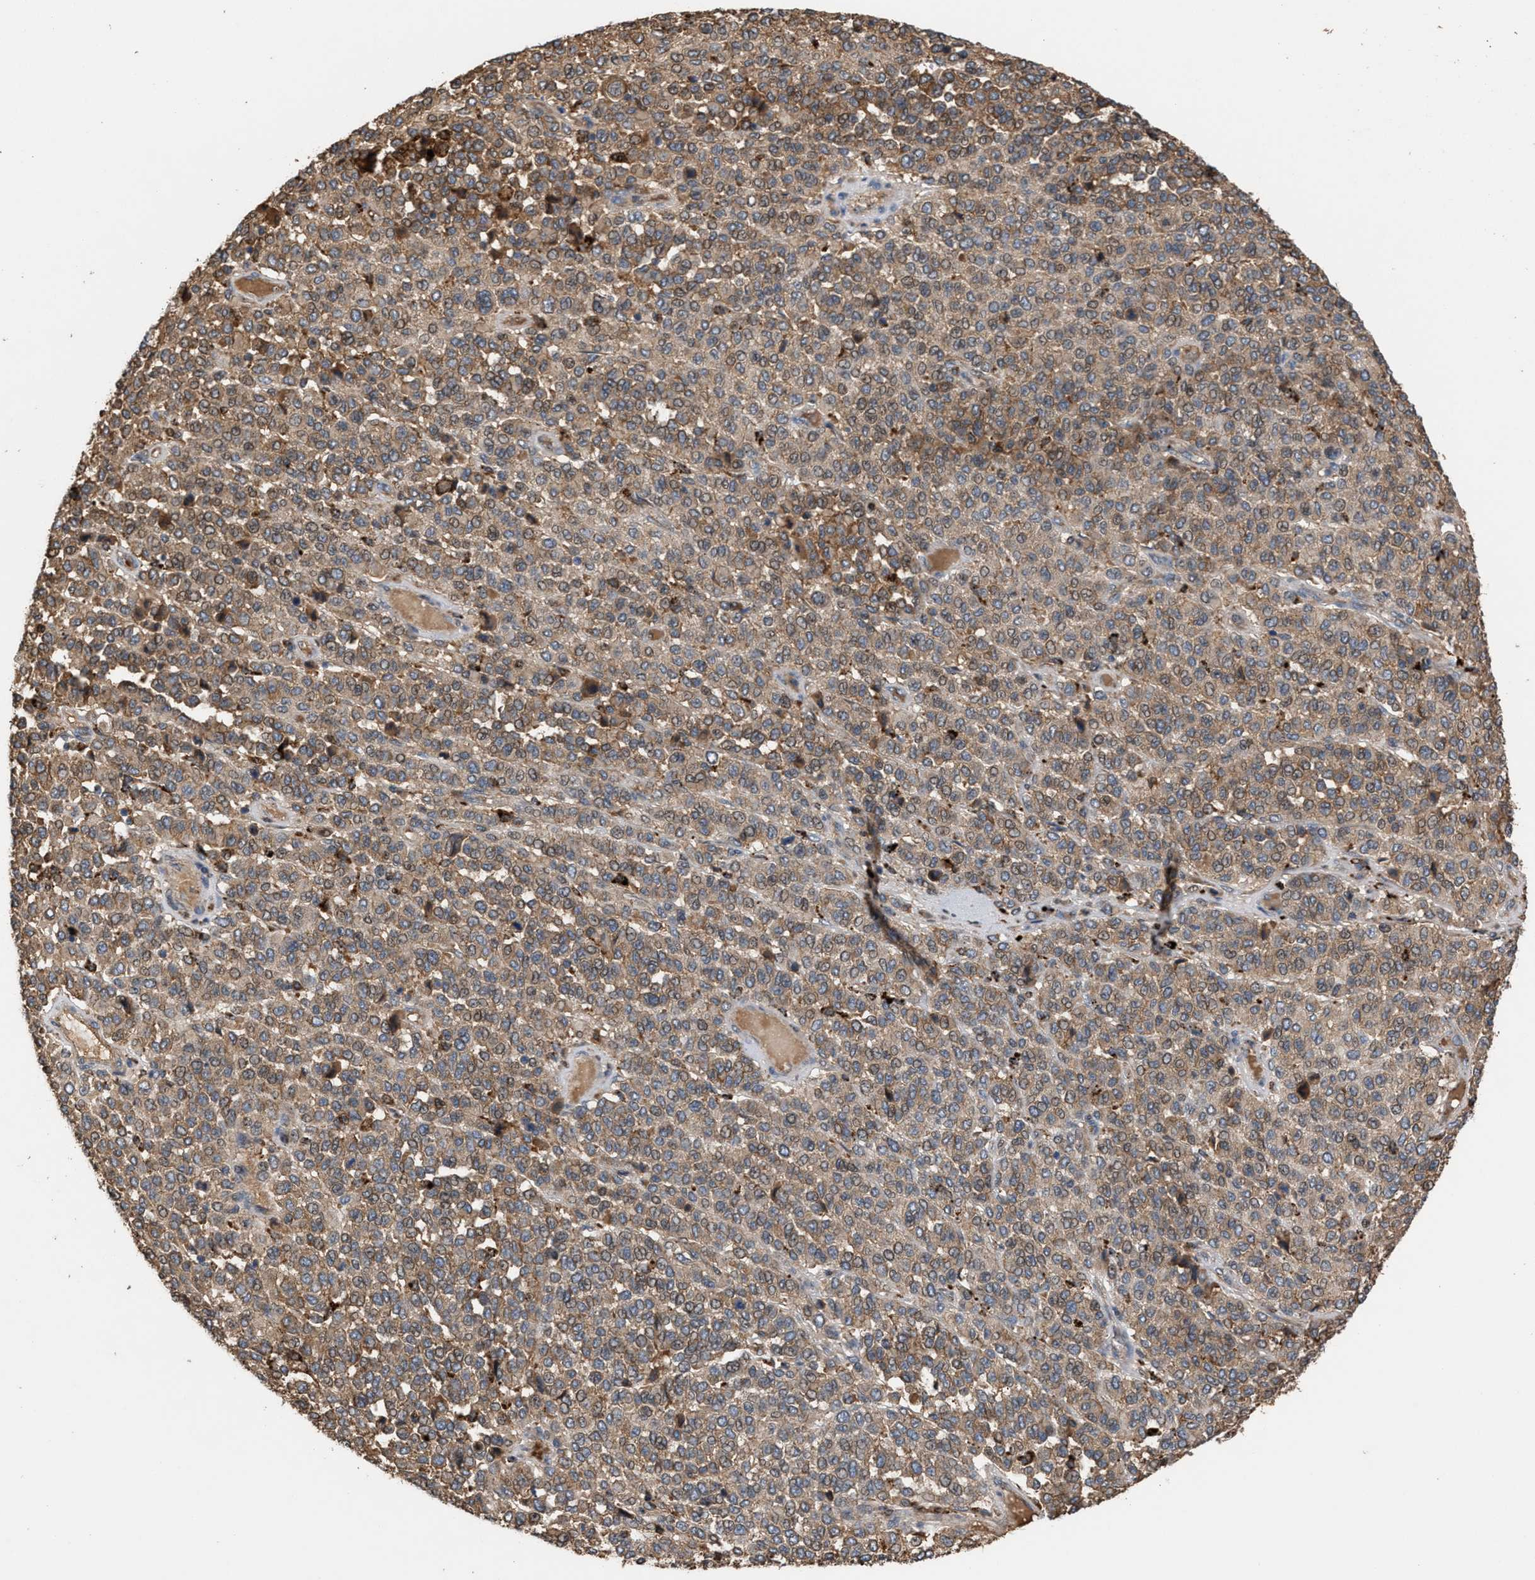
{"staining": {"intensity": "weak", "quantity": ">75%", "location": "cytoplasmic/membranous"}, "tissue": "melanoma", "cell_type": "Tumor cells", "image_type": "cancer", "snomed": [{"axis": "morphology", "description": "Malignant melanoma, Metastatic site"}, {"axis": "topography", "description": "Pancreas"}], "caption": "This histopathology image shows immunohistochemistry (IHC) staining of human malignant melanoma (metastatic site), with low weak cytoplasmic/membranous staining in about >75% of tumor cells.", "gene": "ELMO3", "patient": {"sex": "female", "age": 30}}